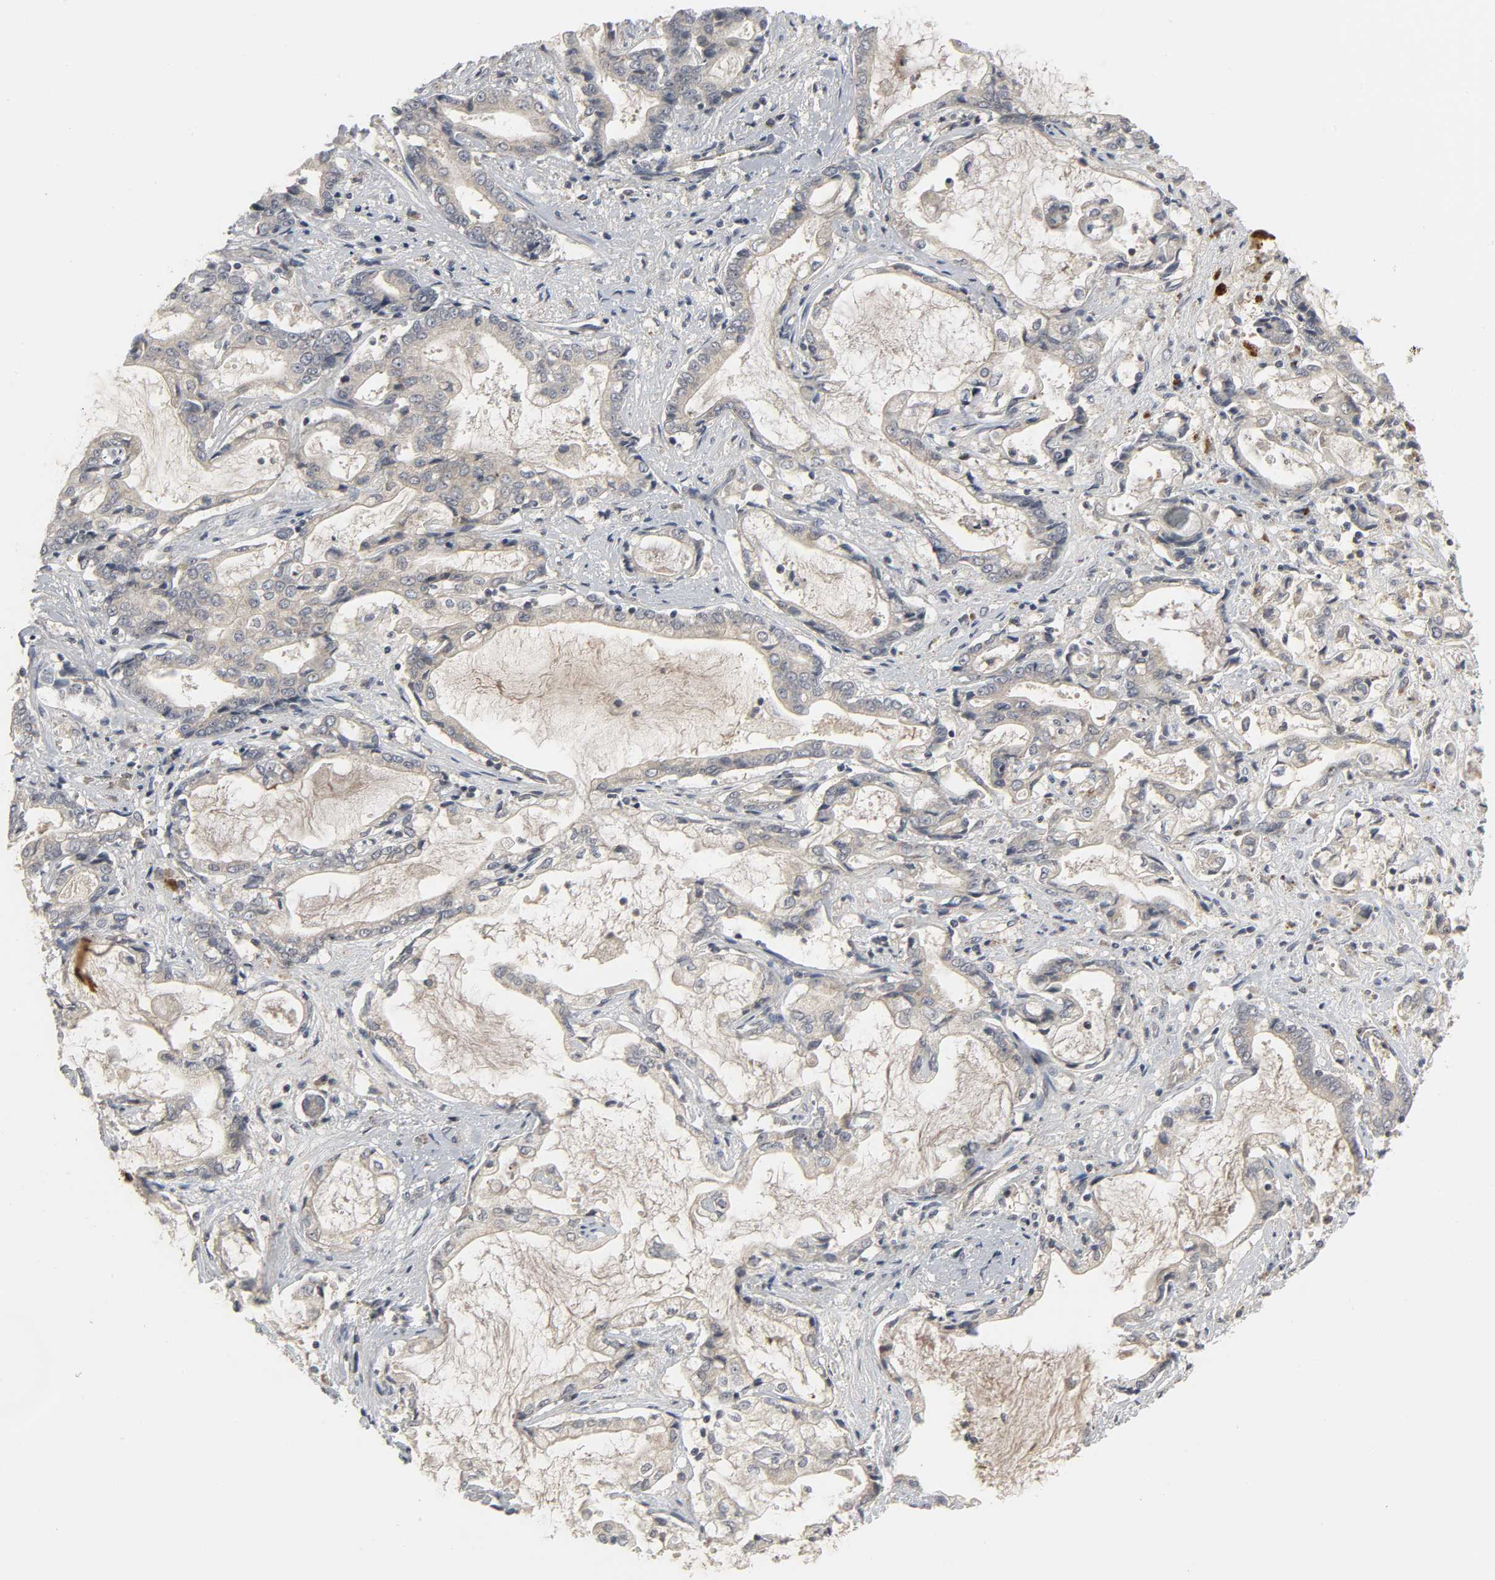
{"staining": {"intensity": "weak", "quantity": ">75%", "location": "cytoplasmic/membranous"}, "tissue": "liver cancer", "cell_type": "Tumor cells", "image_type": "cancer", "snomed": [{"axis": "morphology", "description": "Cholangiocarcinoma"}, {"axis": "topography", "description": "Liver"}], "caption": "This image displays liver cholangiocarcinoma stained with IHC to label a protein in brown. The cytoplasmic/membranous of tumor cells show weak positivity for the protein. Nuclei are counter-stained blue.", "gene": "CLIP1", "patient": {"sex": "male", "age": 57}}